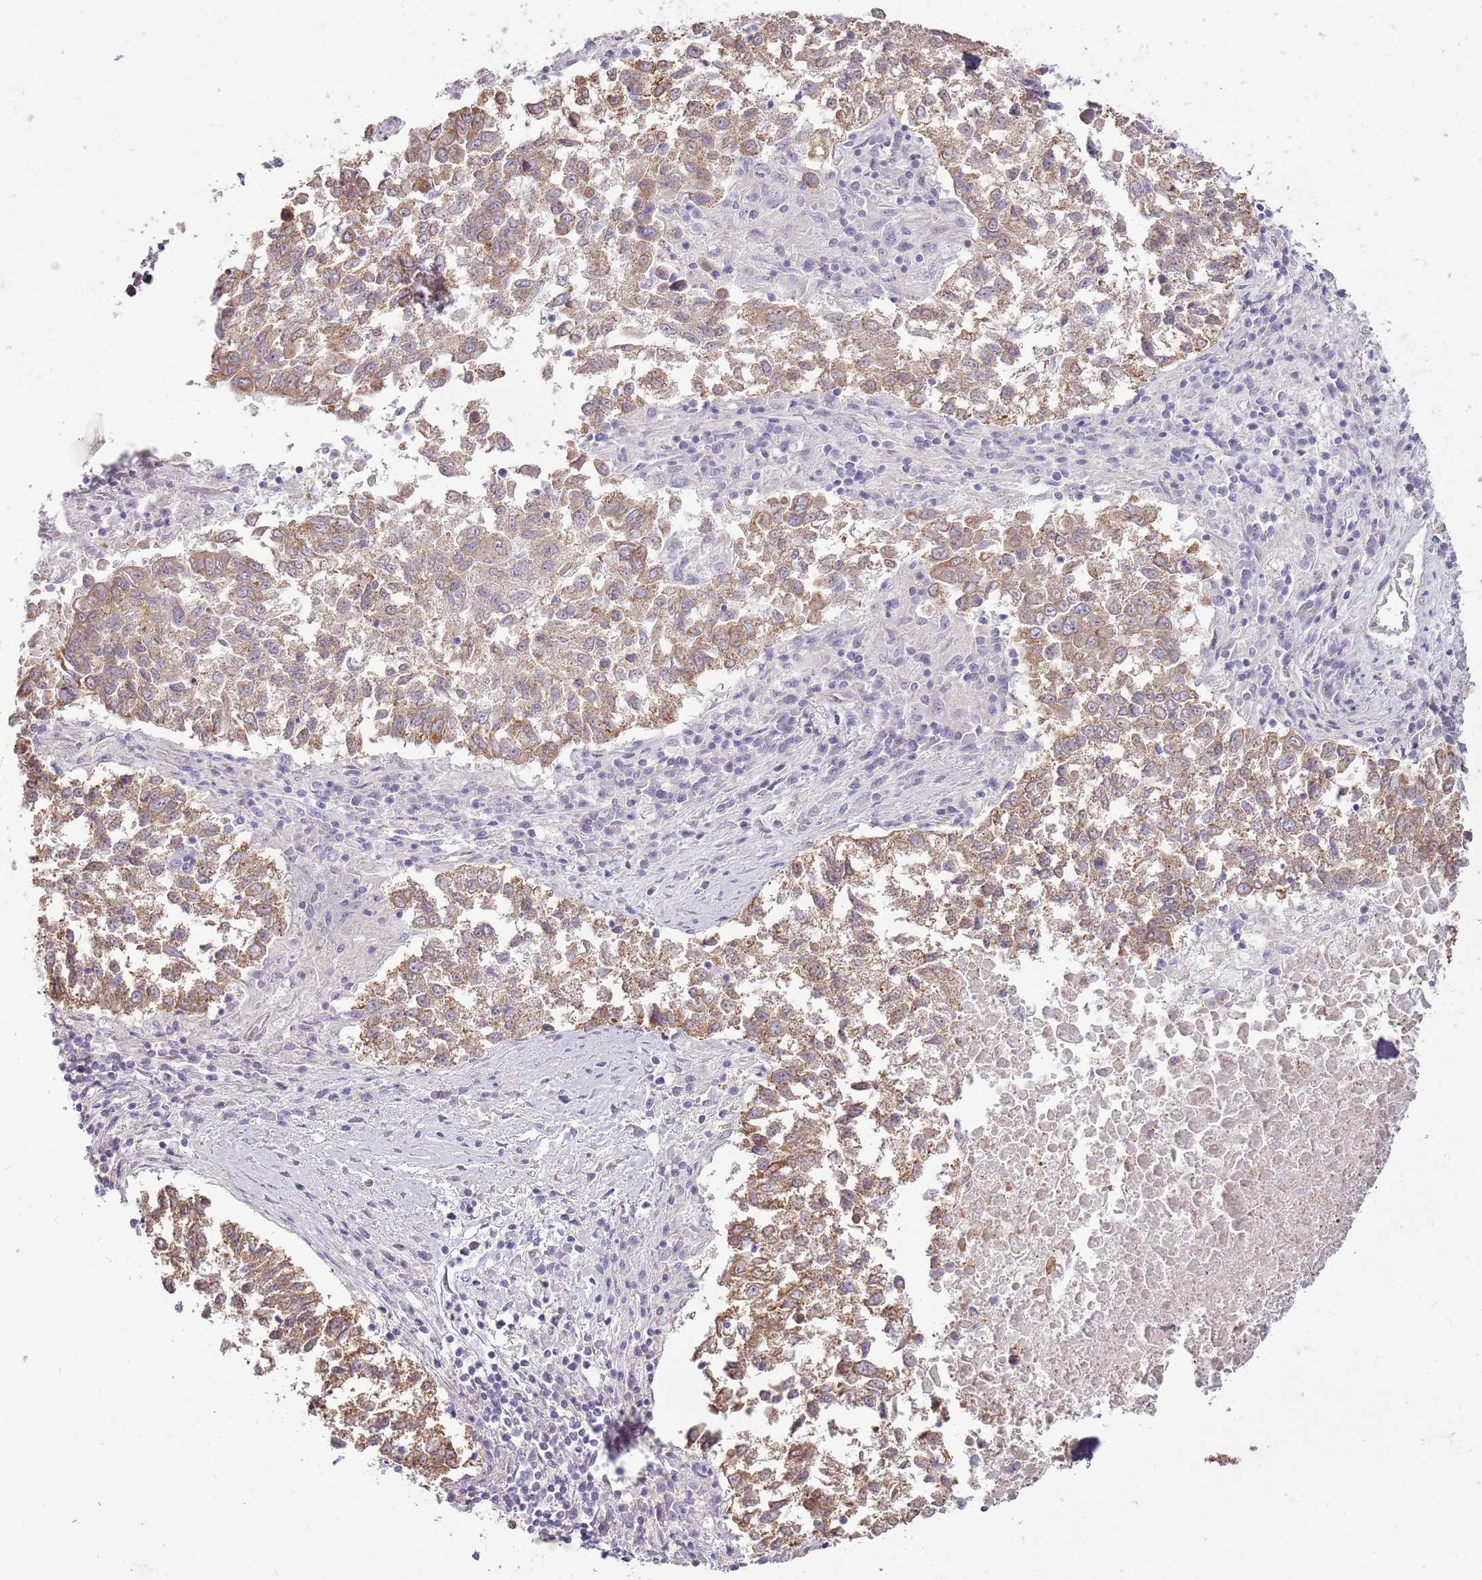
{"staining": {"intensity": "moderate", "quantity": ">75%", "location": "cytoplasmic/membranous"}, "tissue": "lung cancer", "cell_type": "Tumor cells", "image_type": "cancer", "snomed": [{"axis": "morphology", "description": "Squamous cell carcinoma, NOS"}, {"axis": "topography", "description": "Lung"}], "caption": "Brown immunohistochemical staining in squamous cell carcinoma (lung) displays moderate cytoplasmic/membranous positivity in approximately >75% of tumor cells.", "gene": "UGGT2", "patient": {"sex": "male", "age": 73}}